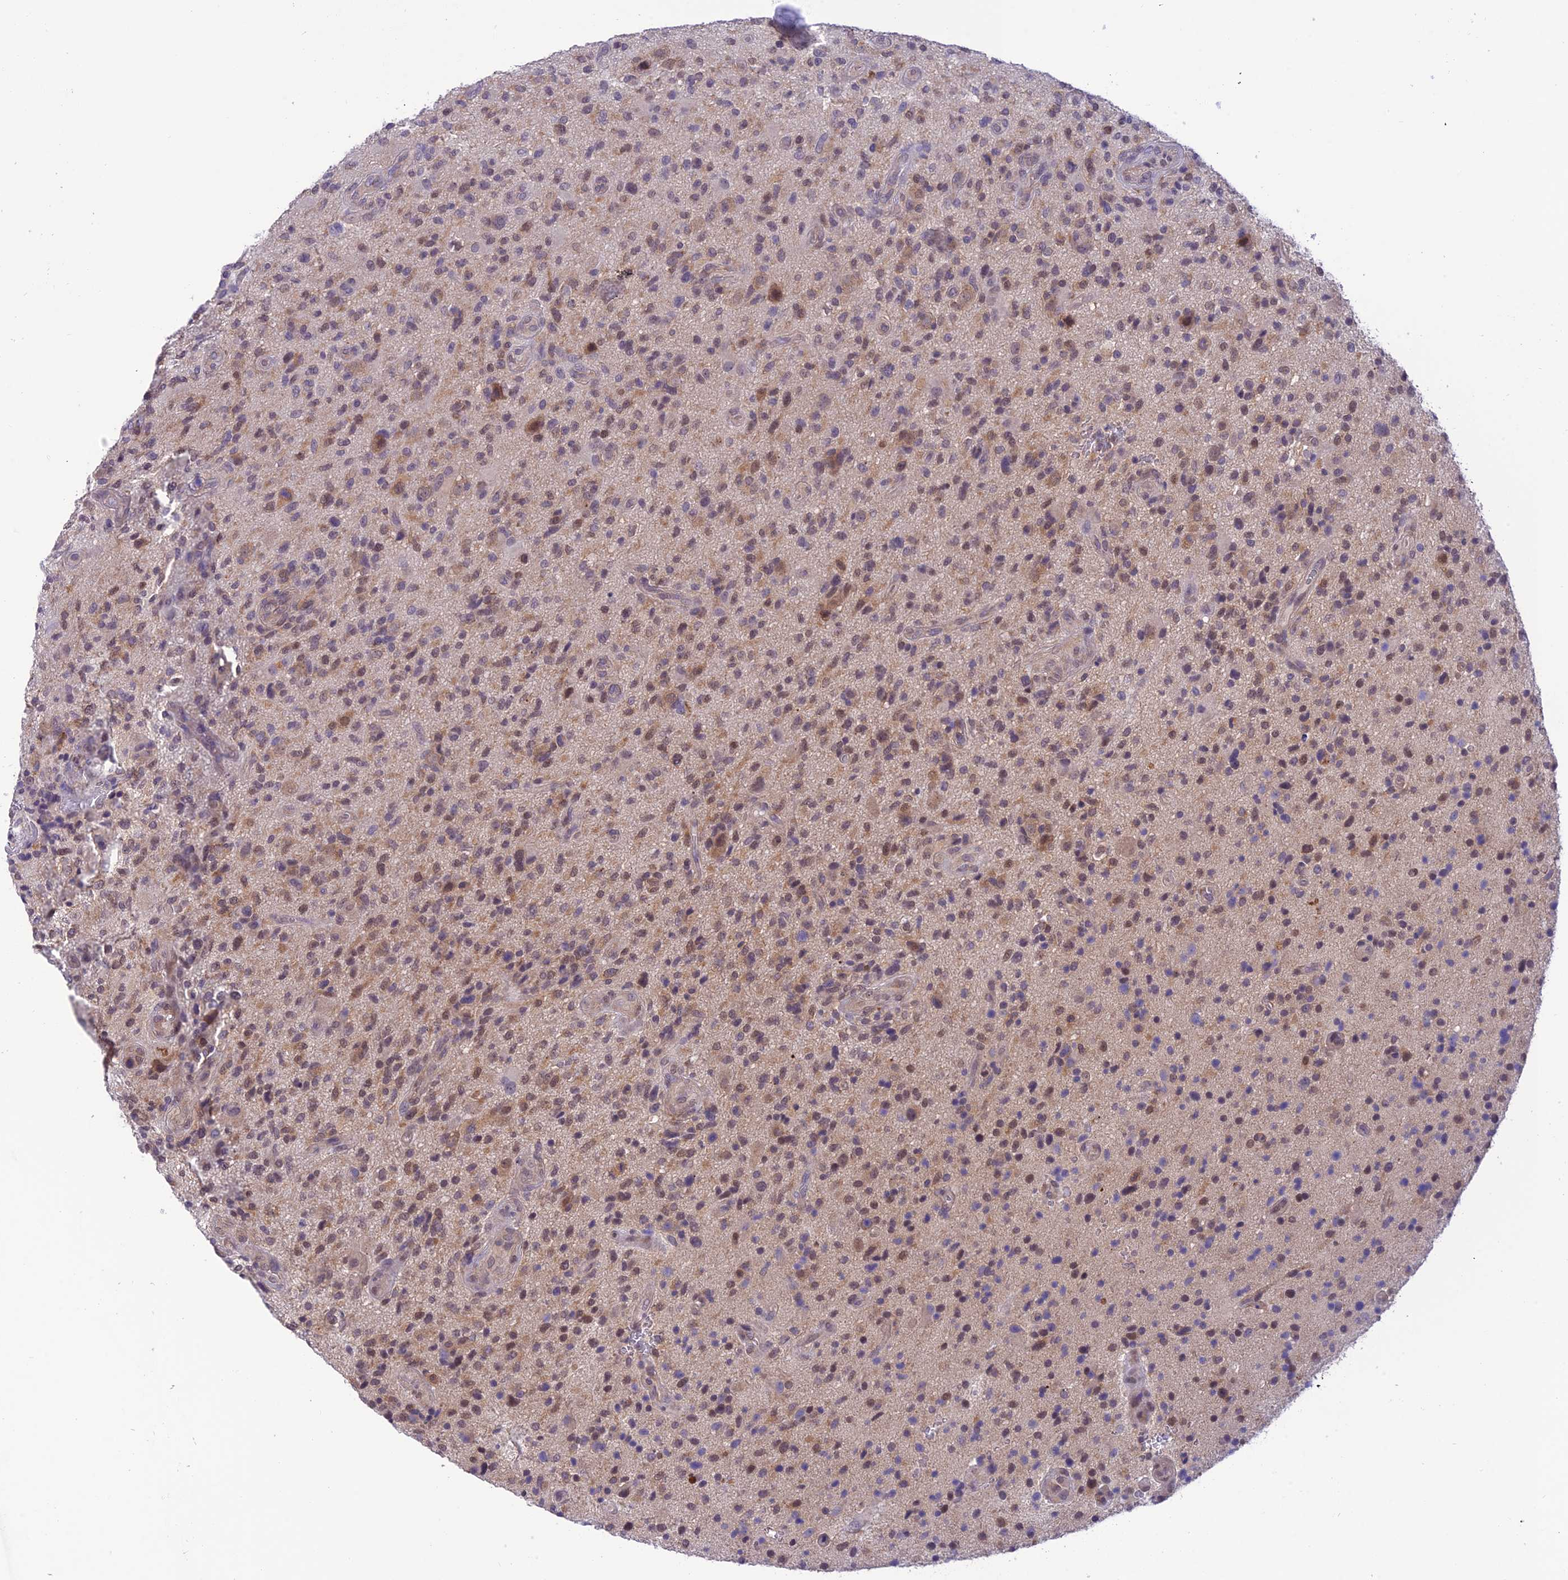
{"staining": {"intensity": "weak", "quantity": "25%-75%", "location": "cytoplasmic/membranous,nuclear"}, "tissue": "glioma", "cell_type": "Tumor cells", "image_type": "cancer", "snomed": [{"axis": "morphology", "description": "Glioma, malignant, High grade"}, {"axis": "topography", "description": "Brain"}], "caption": "Immunohistochemistry (IHC) of high-grade glioma (malignant) exhibits low levels of weak cytoplasmic/membranous and nuclear staining in approximately 25%-75% of tumor cells.", "gene": "RNF126", "patient": {"sex": "male", "age": 47}}